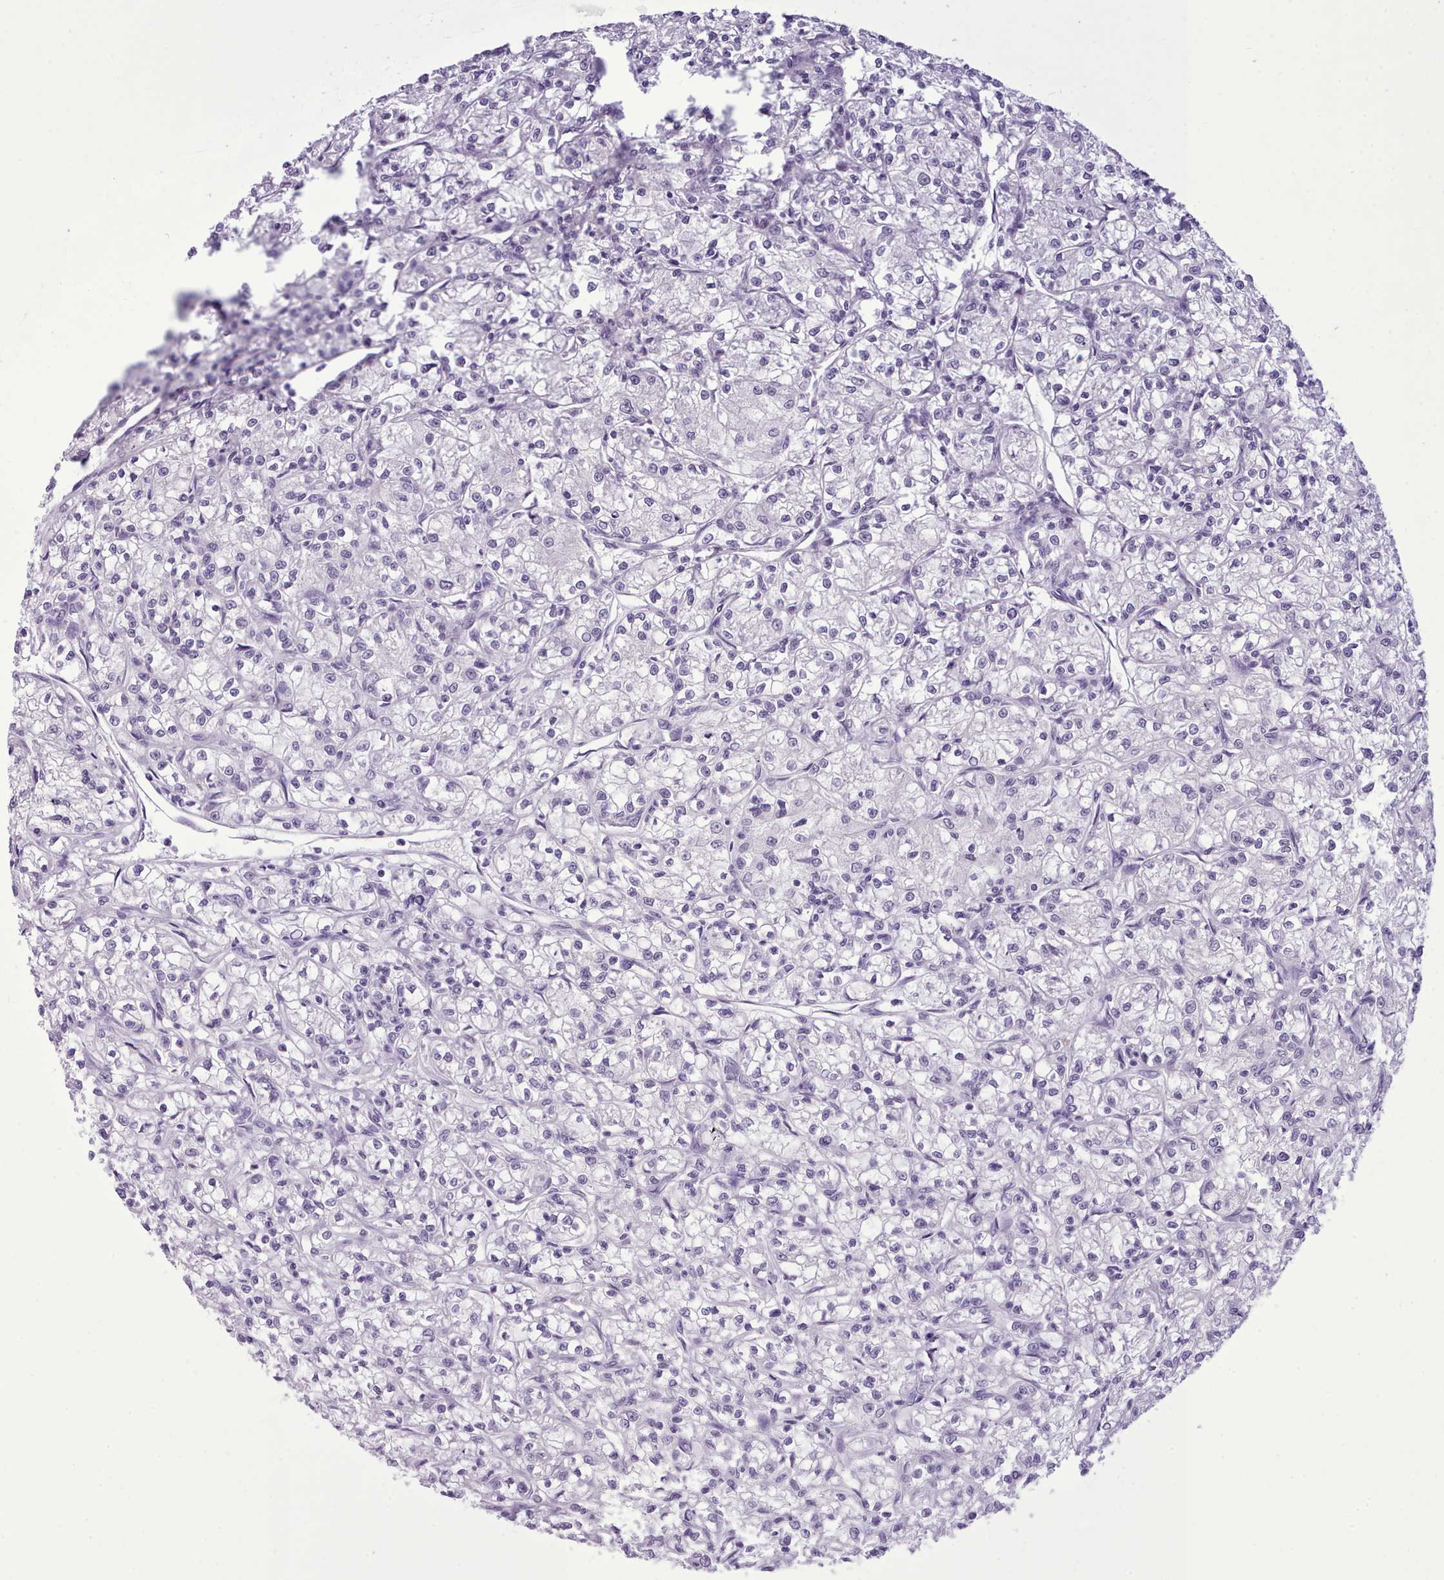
{"staining": {"intensity": "negative", "quantity": "none", "location": "none"}, "tissue": "renal cancer", "cell_type": "Tumor cells", "image_type": "cancer", "snomed": [{"axis": "morphology", "description": "Adenocarcinoma, NOS"}, {"axis": "topography", "description": "Kidney"}], "caption": "DAB immunohistochemical staining of human renal adenocarcinoma shows no significant expression in tumor cells.", "gene": "FBXO48", "patient": {"sex": "female", "age": 59}}